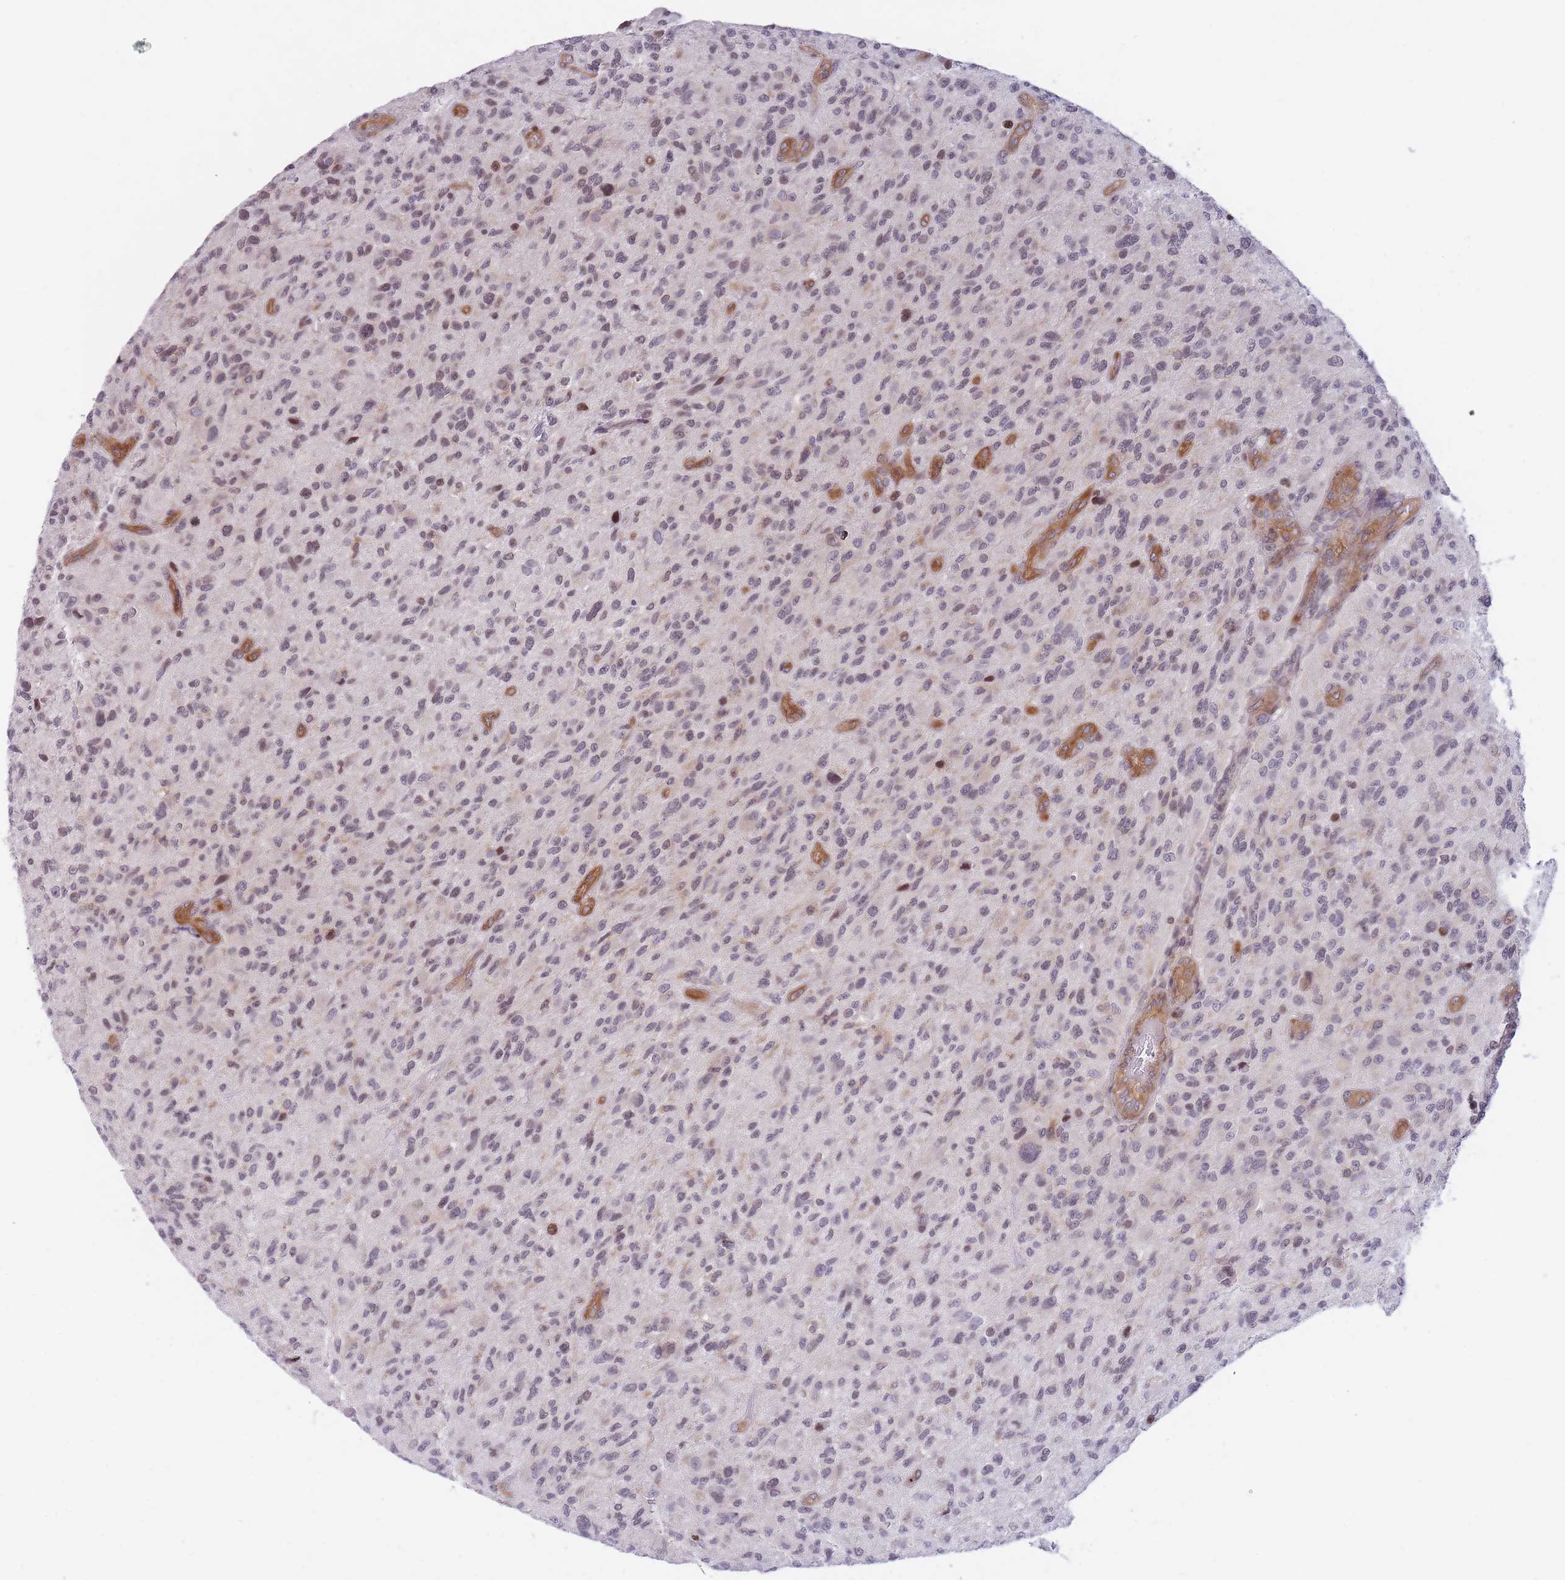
{"staining": {"intensity": "moderate", "quantity": "<25%", "location": "nuclear"}, "tissue": "glioma", "cell_type": "Tumor cells", "image_type": "cancer", "snomed": [{"axis": "morphology", "description": "Glioma, malignant, High grade"}, {"axis": "topography", "description": "Brain"}], "caption": "Moderate nuclear protein positivity is seen in about <25% of tumor cells in high-grade glioma (malignant).", "gene": "SLC35F5", "patient": {"sex": "male", "age": 47}}